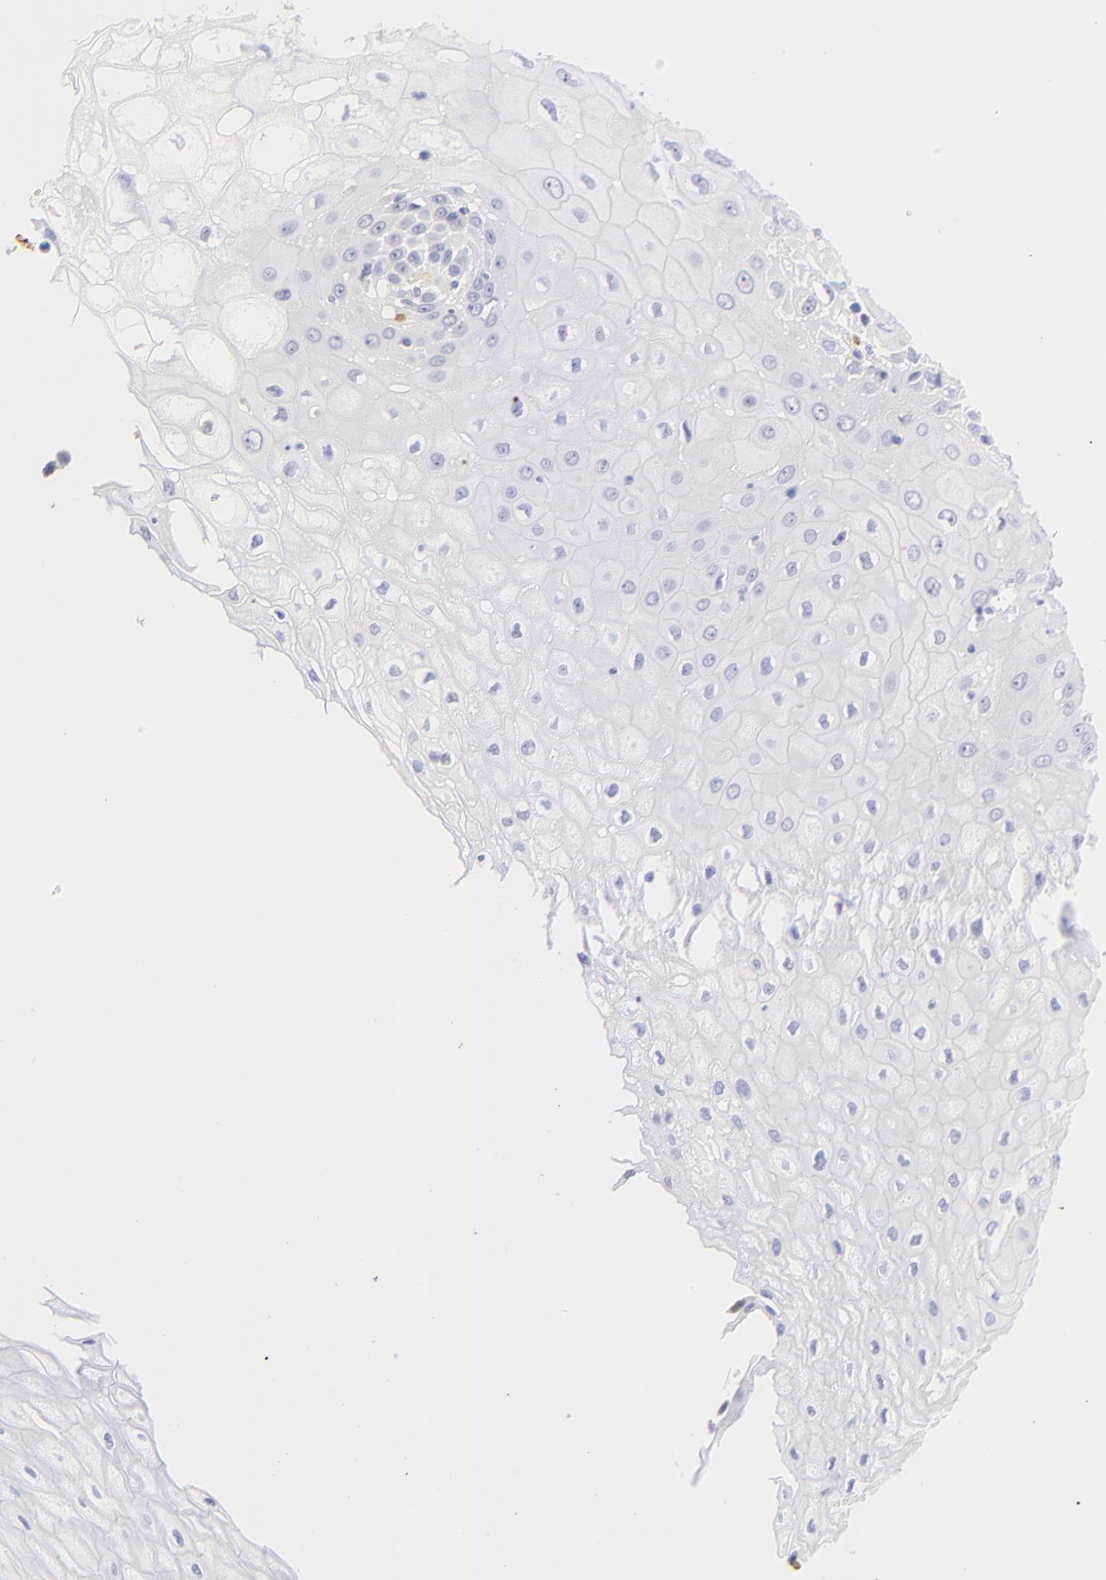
{"staining": {"intensity": "negative", "quantity": "none", "location": "none"}, "tissue": "esophagus", "cell_type": "Squamous epithelial cells", "image_type": "normal", "snomed": [{"axis": "morphology", "description": "Normal tissue, NOS"}, {"axis": "morphology", "description": "Squamous cell carcinoma, NOS"}, {"axis": "topography", "description": "Esophagus"}], "caption": "Esophagus was stained to show a protein in brown. There is no significant expression in squamous epithelial cells. (Immunohistochemistry (ihc), brightfield microscopy, high magnification).", "gene": "FRMPD3", "patient": {"sex": "male", "age": 65}}